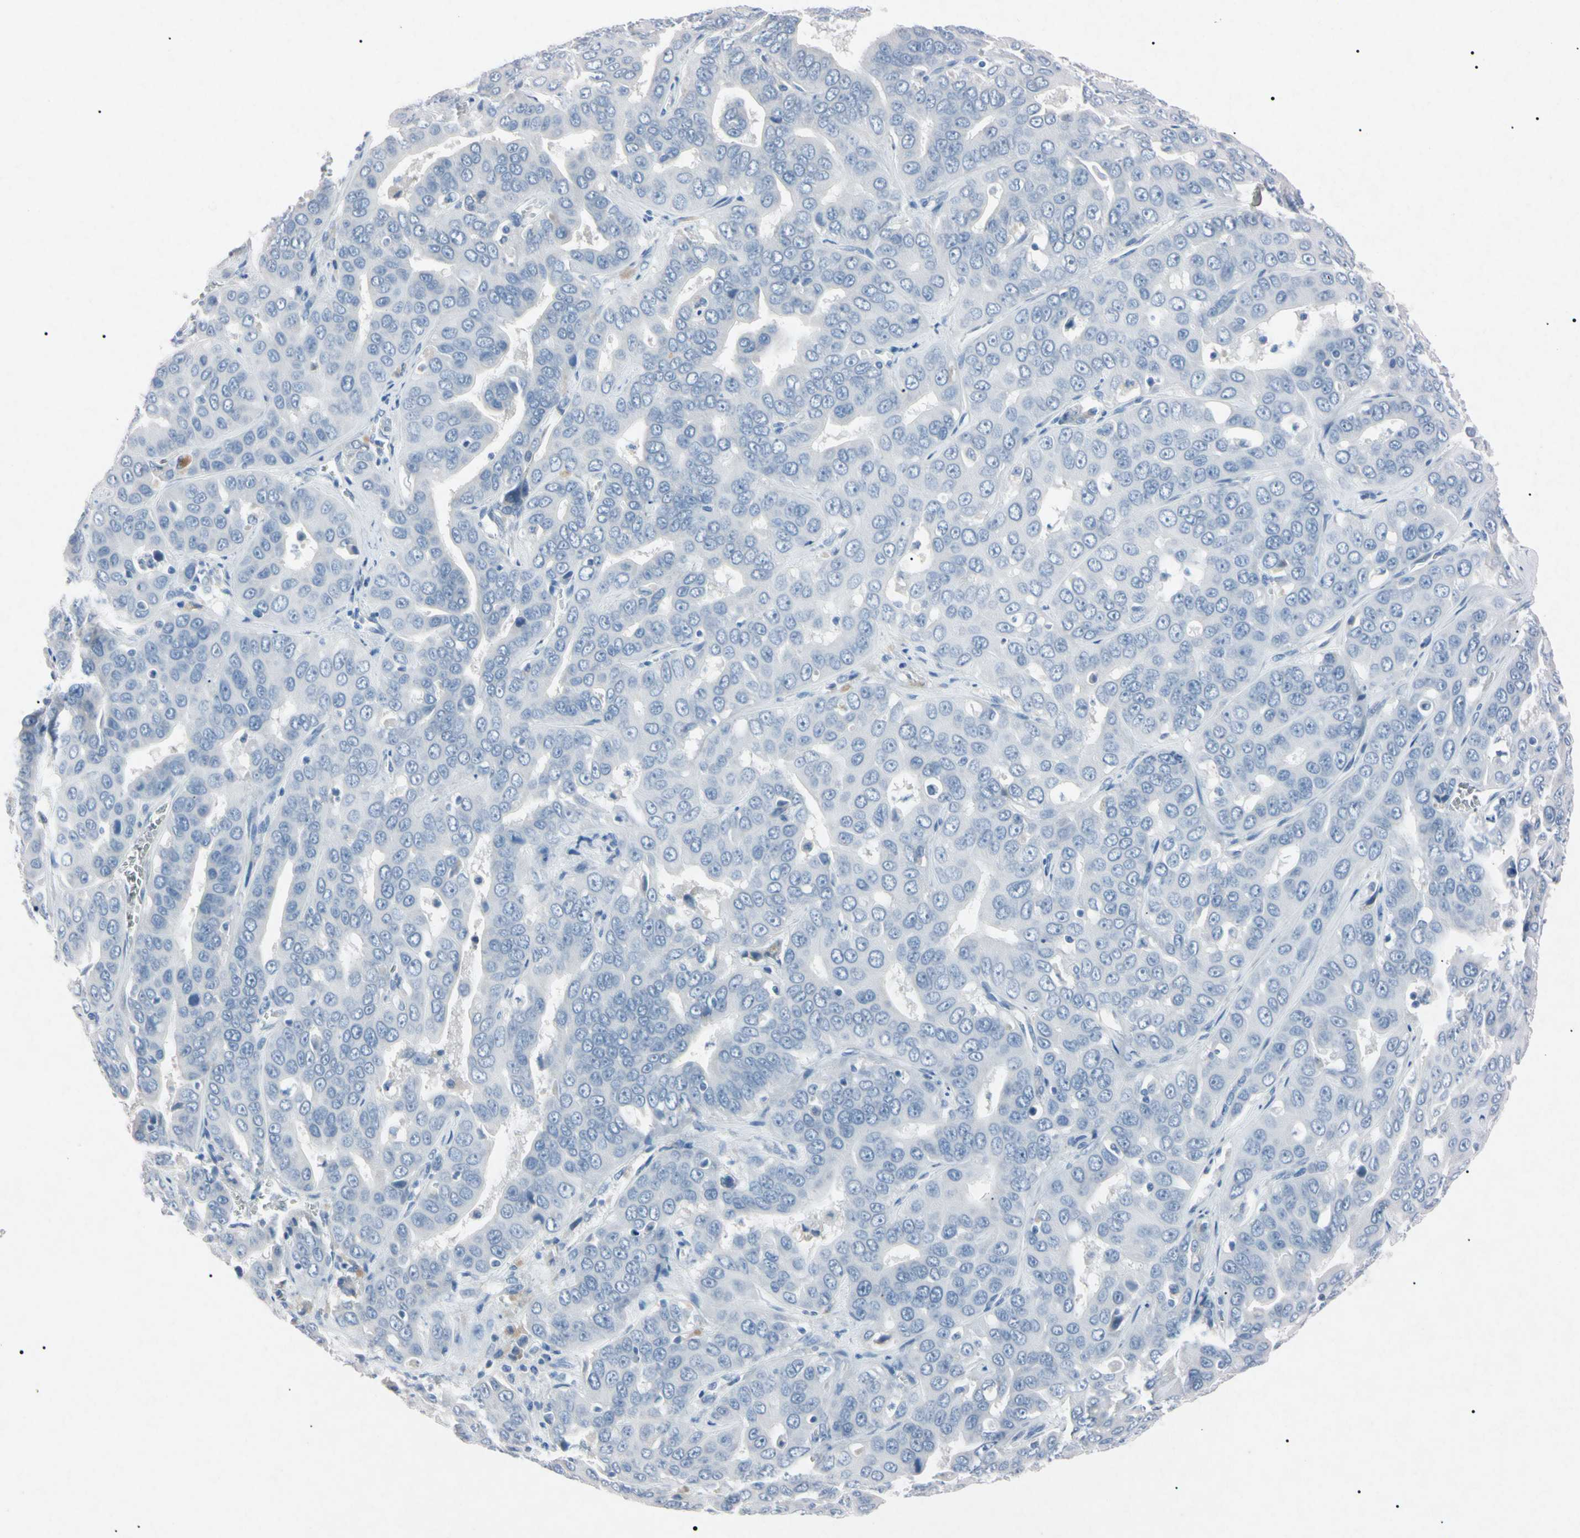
{"staining": {"intensity": "negative", "quantity": "none", "location": "none"}, "tissue": "liver cancer", "cell_type": "Tumor cells", "image_type": "cancer", "snomed": [{"axis": "morphology", "description": "Cholangiocarcinoma"}, {"axis": "topography", "description": "Liver"}], "caption": "DAB (3,3'-diaminobenzidine) immunohistochemical staining of human liver cholangiocarcinoma exhibits no significant staining in tumor cells. Nuclei are stained in blue.", "gene": "ELN", "patient": {"sex": "female", "age": 52}}